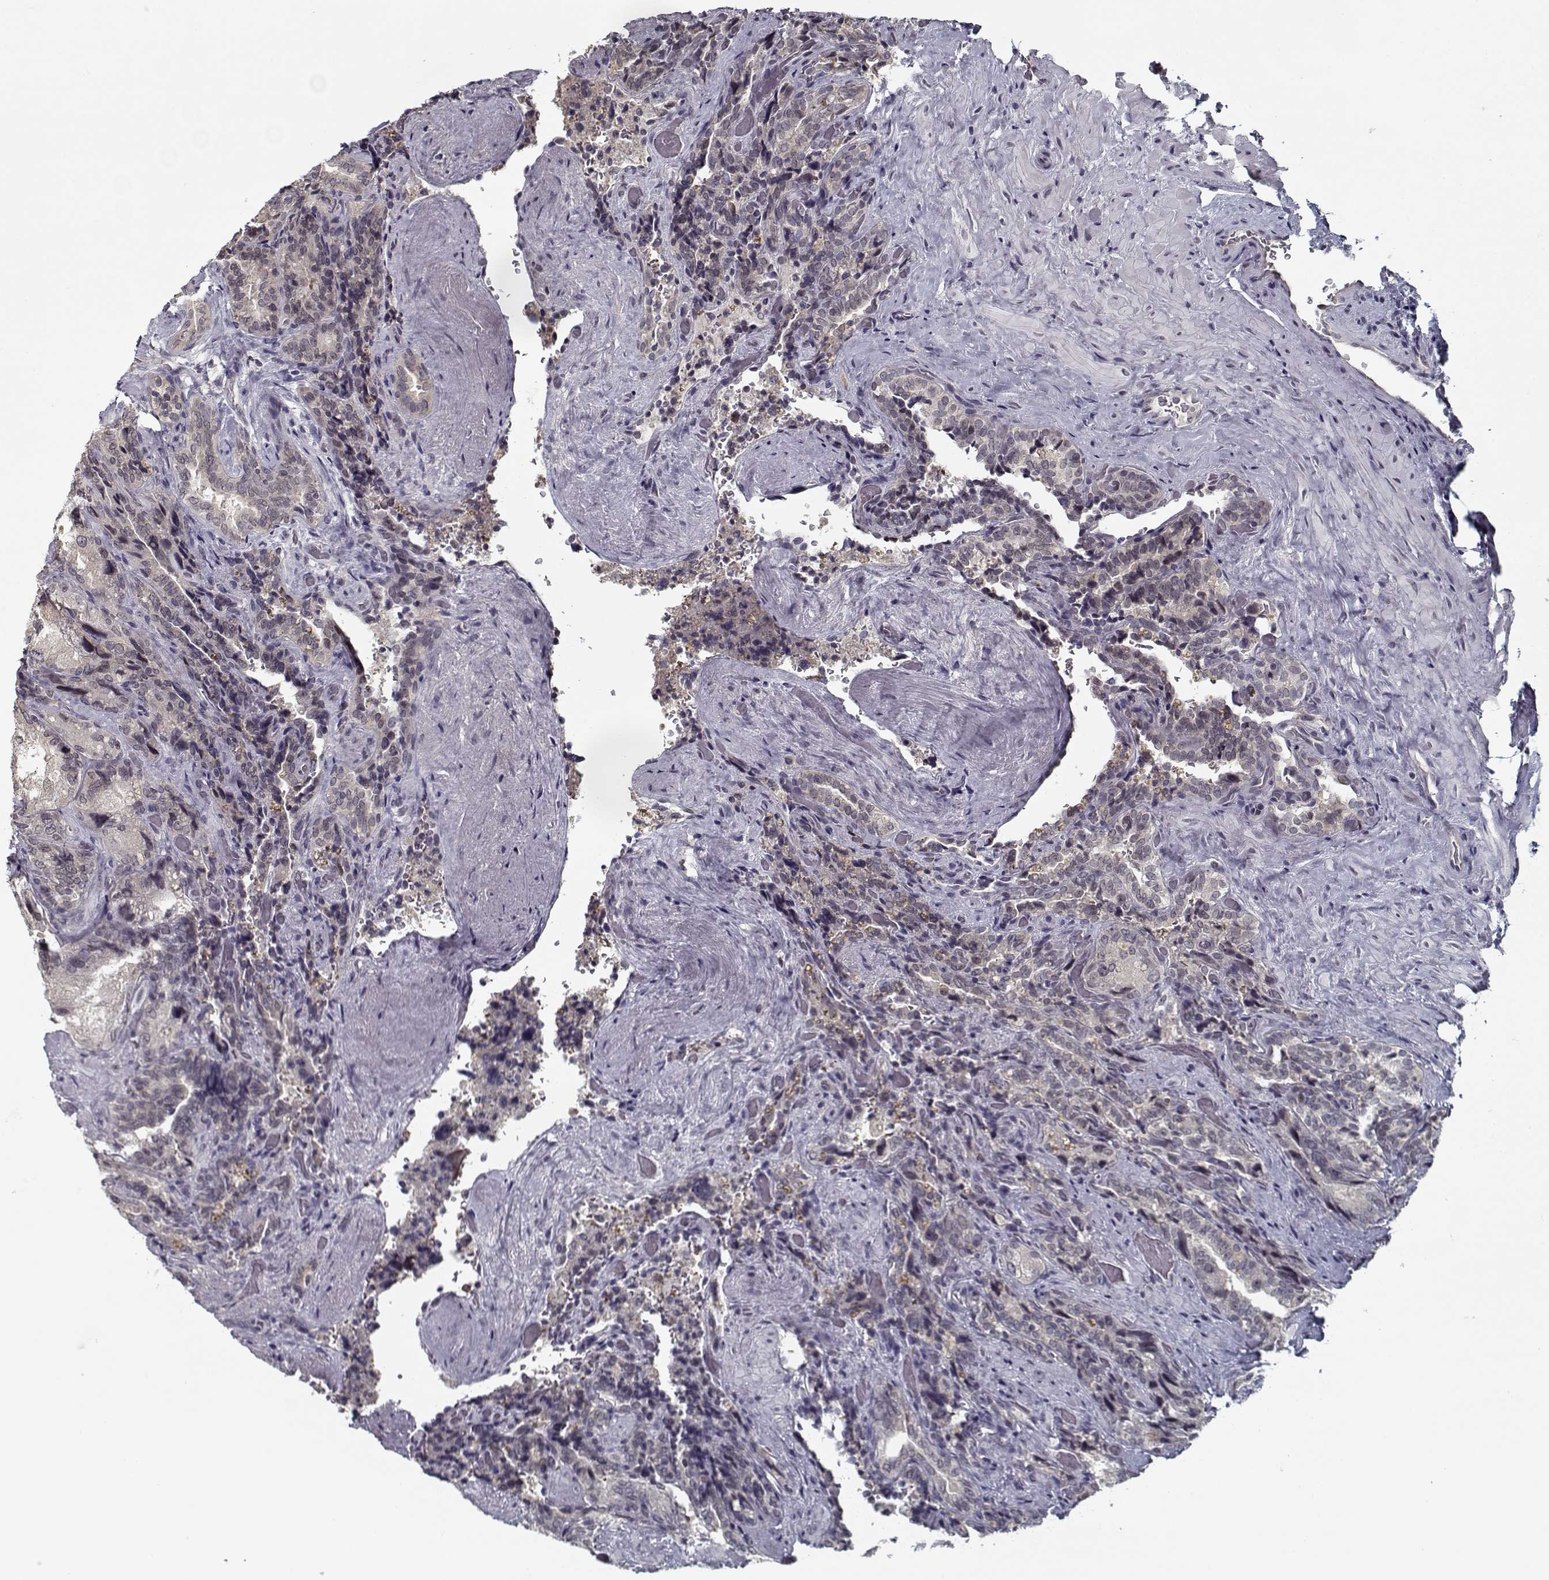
{"staining": {"intensity": "negative", "quantity": "none", "location": "none"}, "tissue": "seminal vesicle", "cell_type": "Glandular cells", "image_type": "normal", "snomed": [{"axis": "morphology", "description": "Normal tissue, NOS"}, {"axis": "topography", "description": "Seminal veicle"}], "caption": "Immunohistochemistry micrograph of normal seminal vesicle: seminal vesicle stained with DAB shows no significant protein positivity in glandular cells. (Brightfield microscopy of DAB immunohistochemistry at high magnification).", "gene": "TESPA1", "patient": {"sex": "male", "age": 69}}